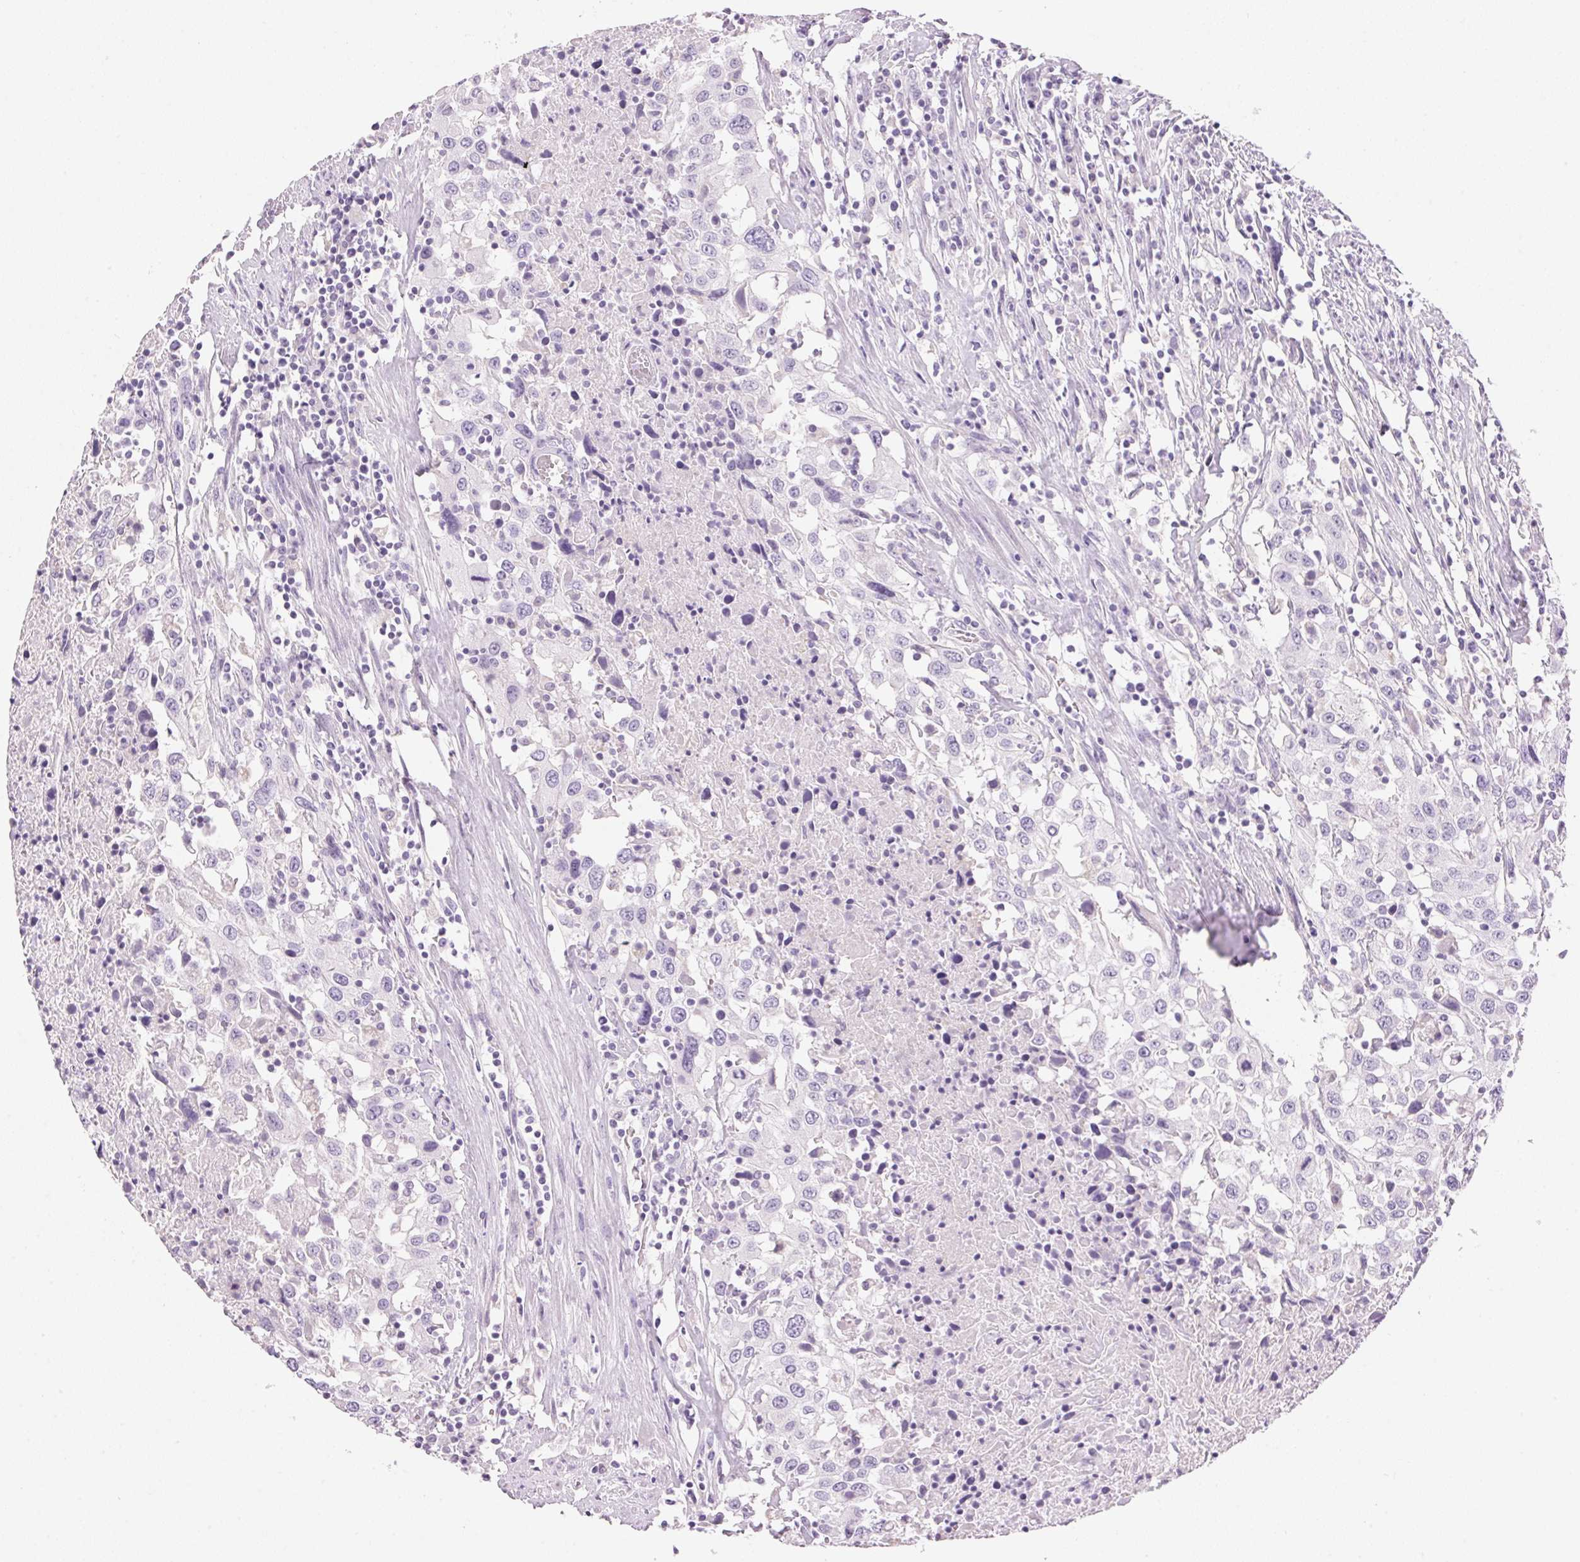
{"staining": {"intensity": "negative", "quantity": "none", "location": "none"}, "tissue": "urothelial cancer", "cell_type": "Tumor cells", "image_type": "cancer", "snomed": [{"axis": "morphology", "description": "Urothelial carcinoma, High grade"}, {"axis": "topography", "description": "Urinary bladder"}], "caption": "Immunohistochemistry of human urothelial cancer reveals no expression in tumor cells. (DAB (3,3'-diaminobenzidine) immunohistochemistry with hematoxylin counter stain).", "gene": "HSD17B2", "patient": {"sex": "male", "age": 61}}